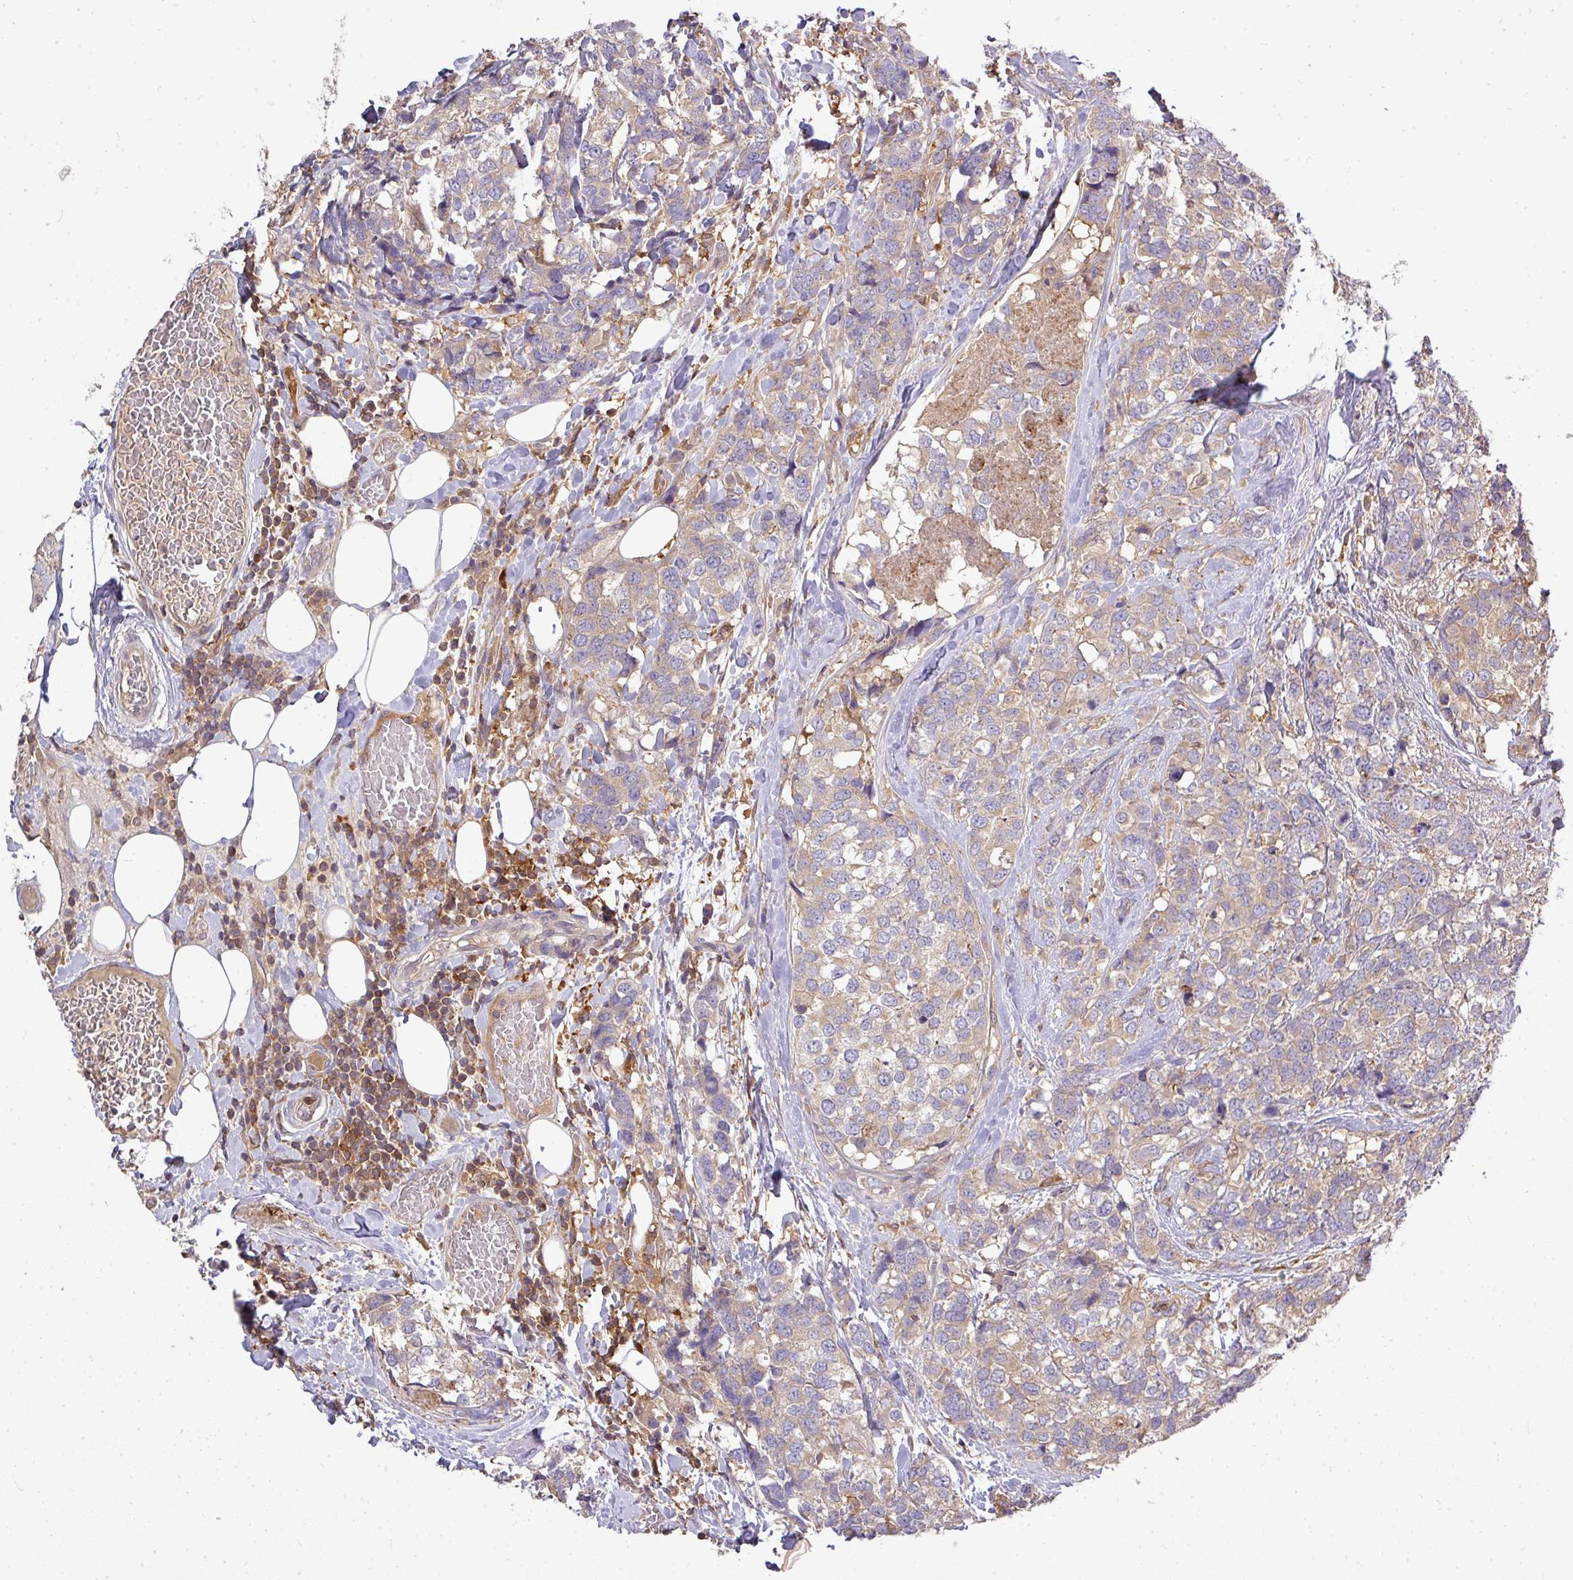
{"staining": {"intensity": "weak", "quantity": ">75%", "location": "cytoplasmic/membranous"}, "tissue": "breast cancer", "cell_type": "Tumor cells", "image_type": "cancer", "snomed": [{"axis": "morphology", "description": "Lobular carcinoma"}, {"axis": "topography", "description": "Breast"}], "caption": "Human breast cancer stained with a protein marker exhibits weak staining in tumor cells.", "gene": "STAT5A", "patient": {"sex": "female", "age": 59}}